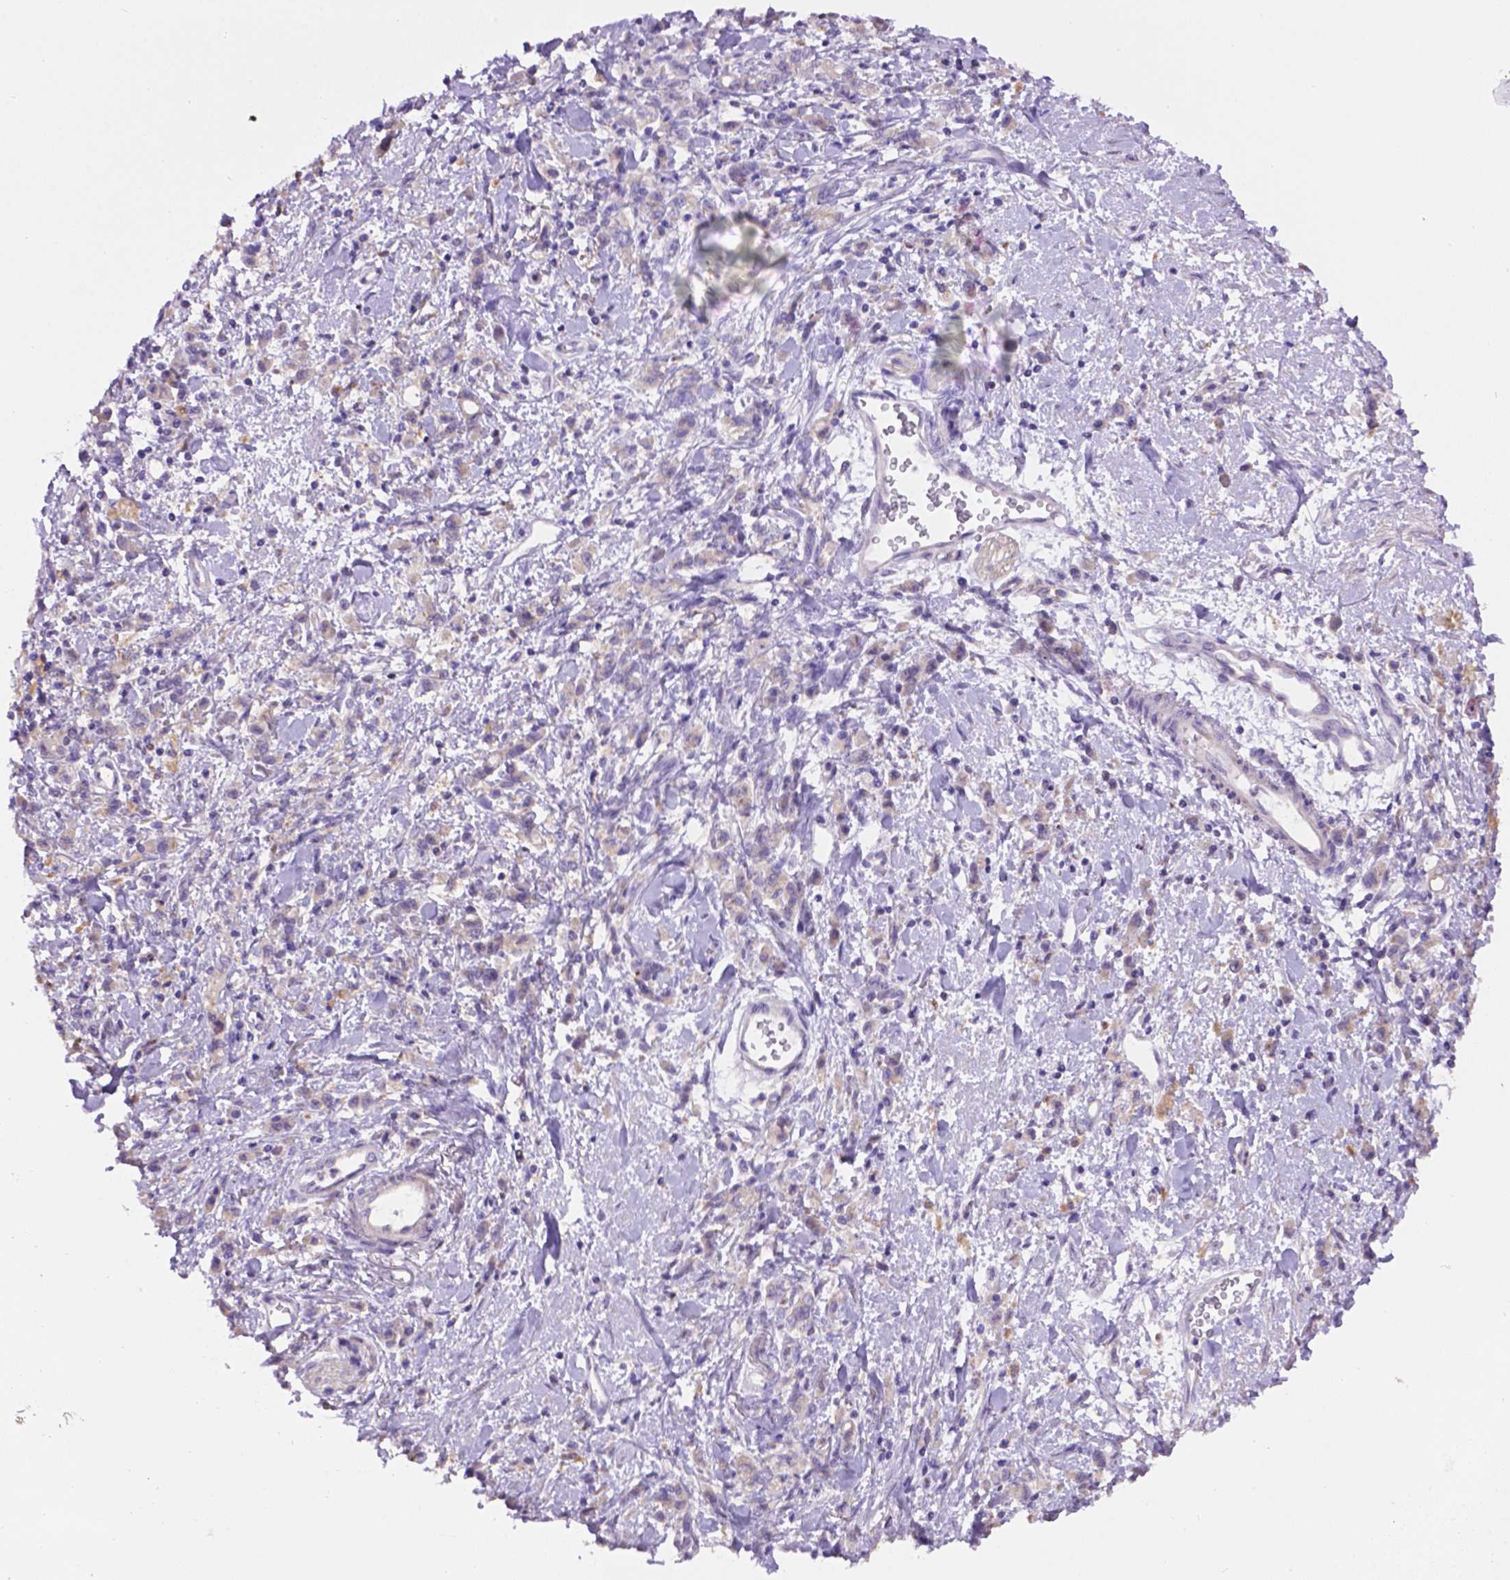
{"staining": {"intensity": "negative", "quantity": "none", "location": "none"}, "tissue": "stomach cancer", "cell_type": "Tumor cells", "image_type": "cancer", "snomed": [{"axis": "morphology", "description": "Adenocarcinoma, NOS"}, {"axis": "topography", "description": "Stomach"}], "caption": "An immunohistochemistry (IHC) histopathology image of stomach cancer (adenocarcinoma) is shown. There is no staining in tumor cells of stomach cancer (adenocarcinoma). (Stains: DAB IHC with hematoxylin counter stain, Microscopy: brightfield microscopy at high magnification).", "gene": "CDH7", "patient": {"sex": "male", "age": 77}}